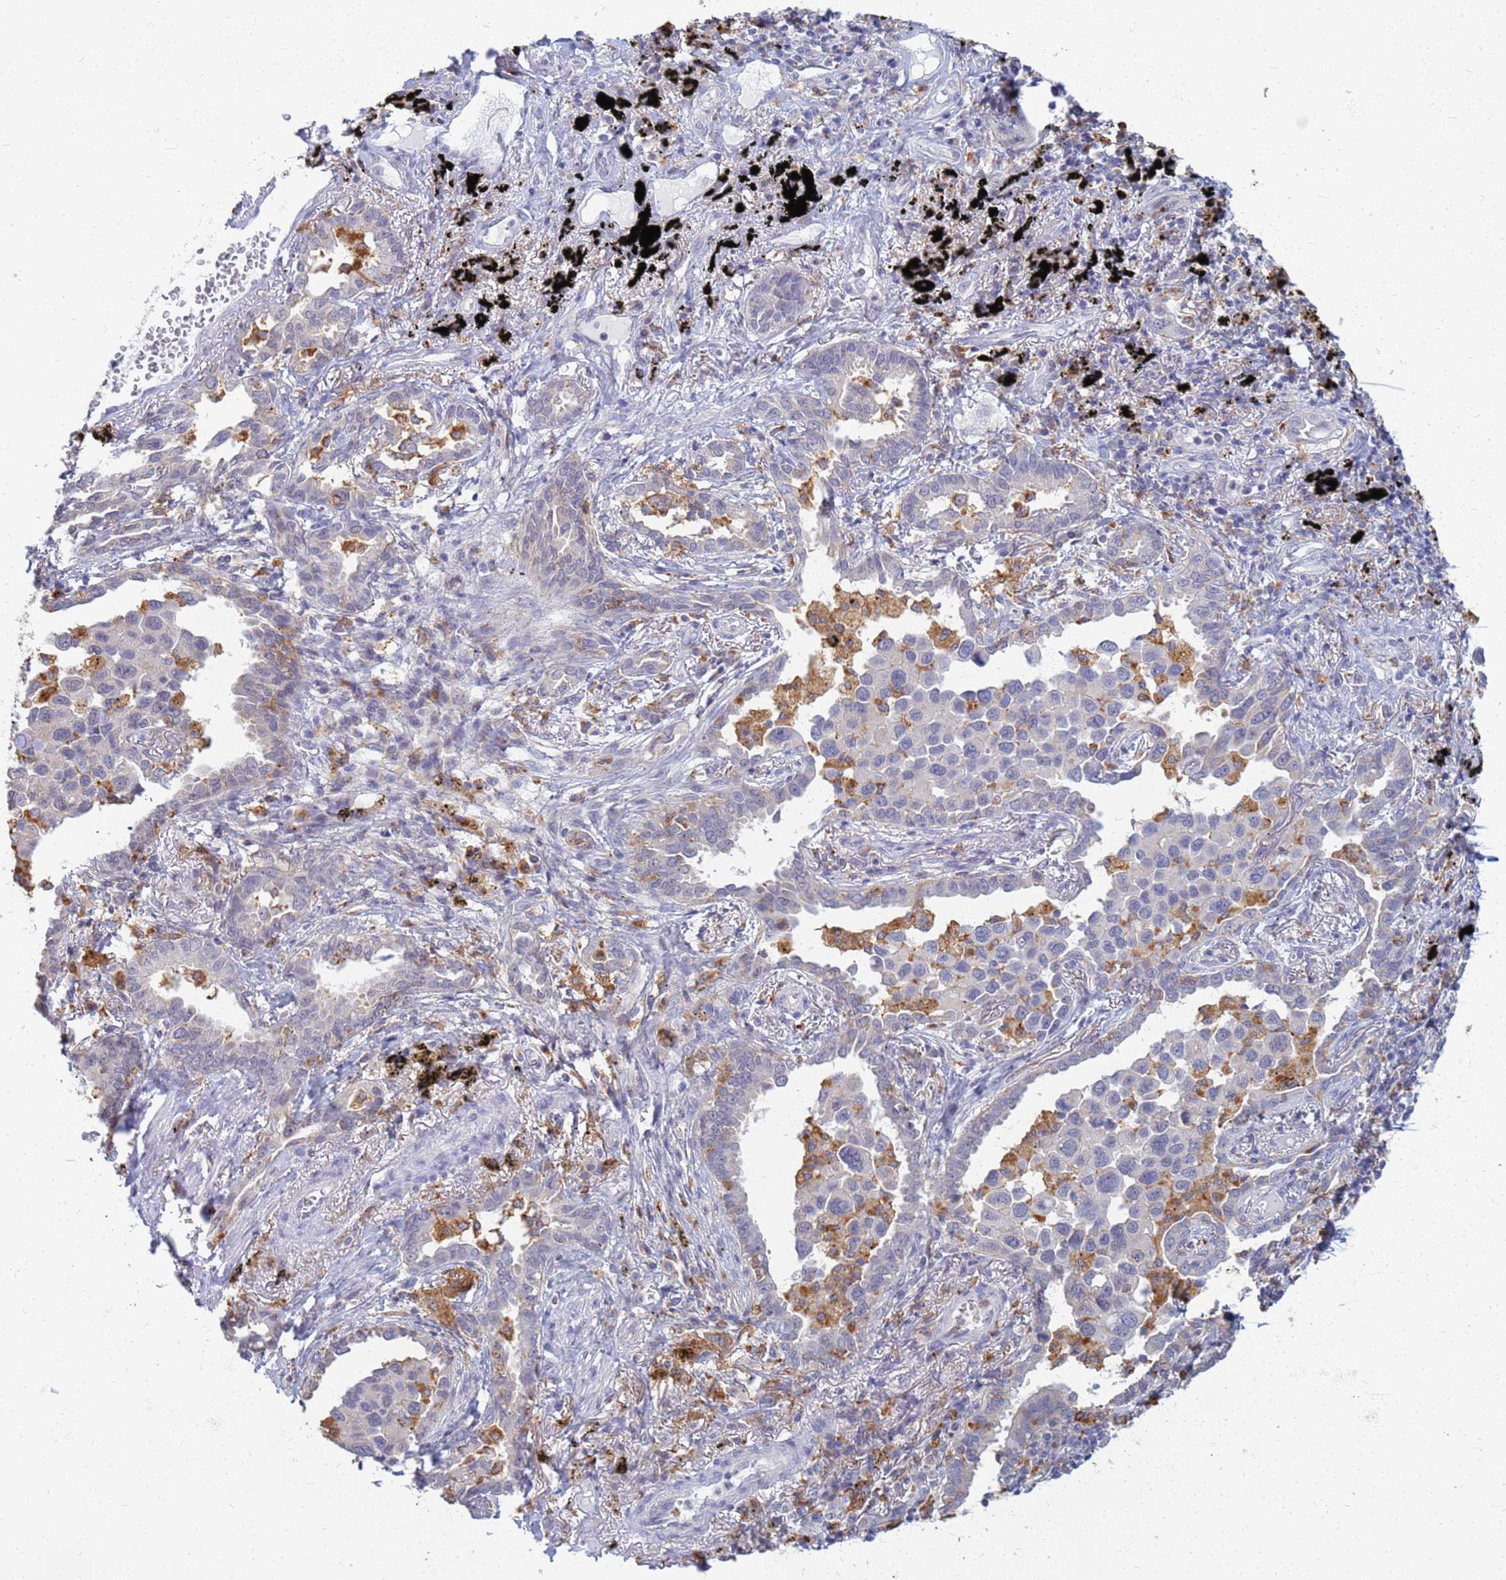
{"staining": {"intensity": "negative", "quantity": "none", "location": "none"}, "tissue": "lung cancer", "cell_type": "Tumor cells", "image_type": "cancer", "snomed": [{"axis": "morphology", "description": "Adenocarcinoma, NOS"}, {"axis": "topography", "description": "Lung"}], "caption": "The image displays no staining of tumor cells in lung cancer.", "gene": "ATP6V1E1", "patient": {"sex": "male", "age": 67}}